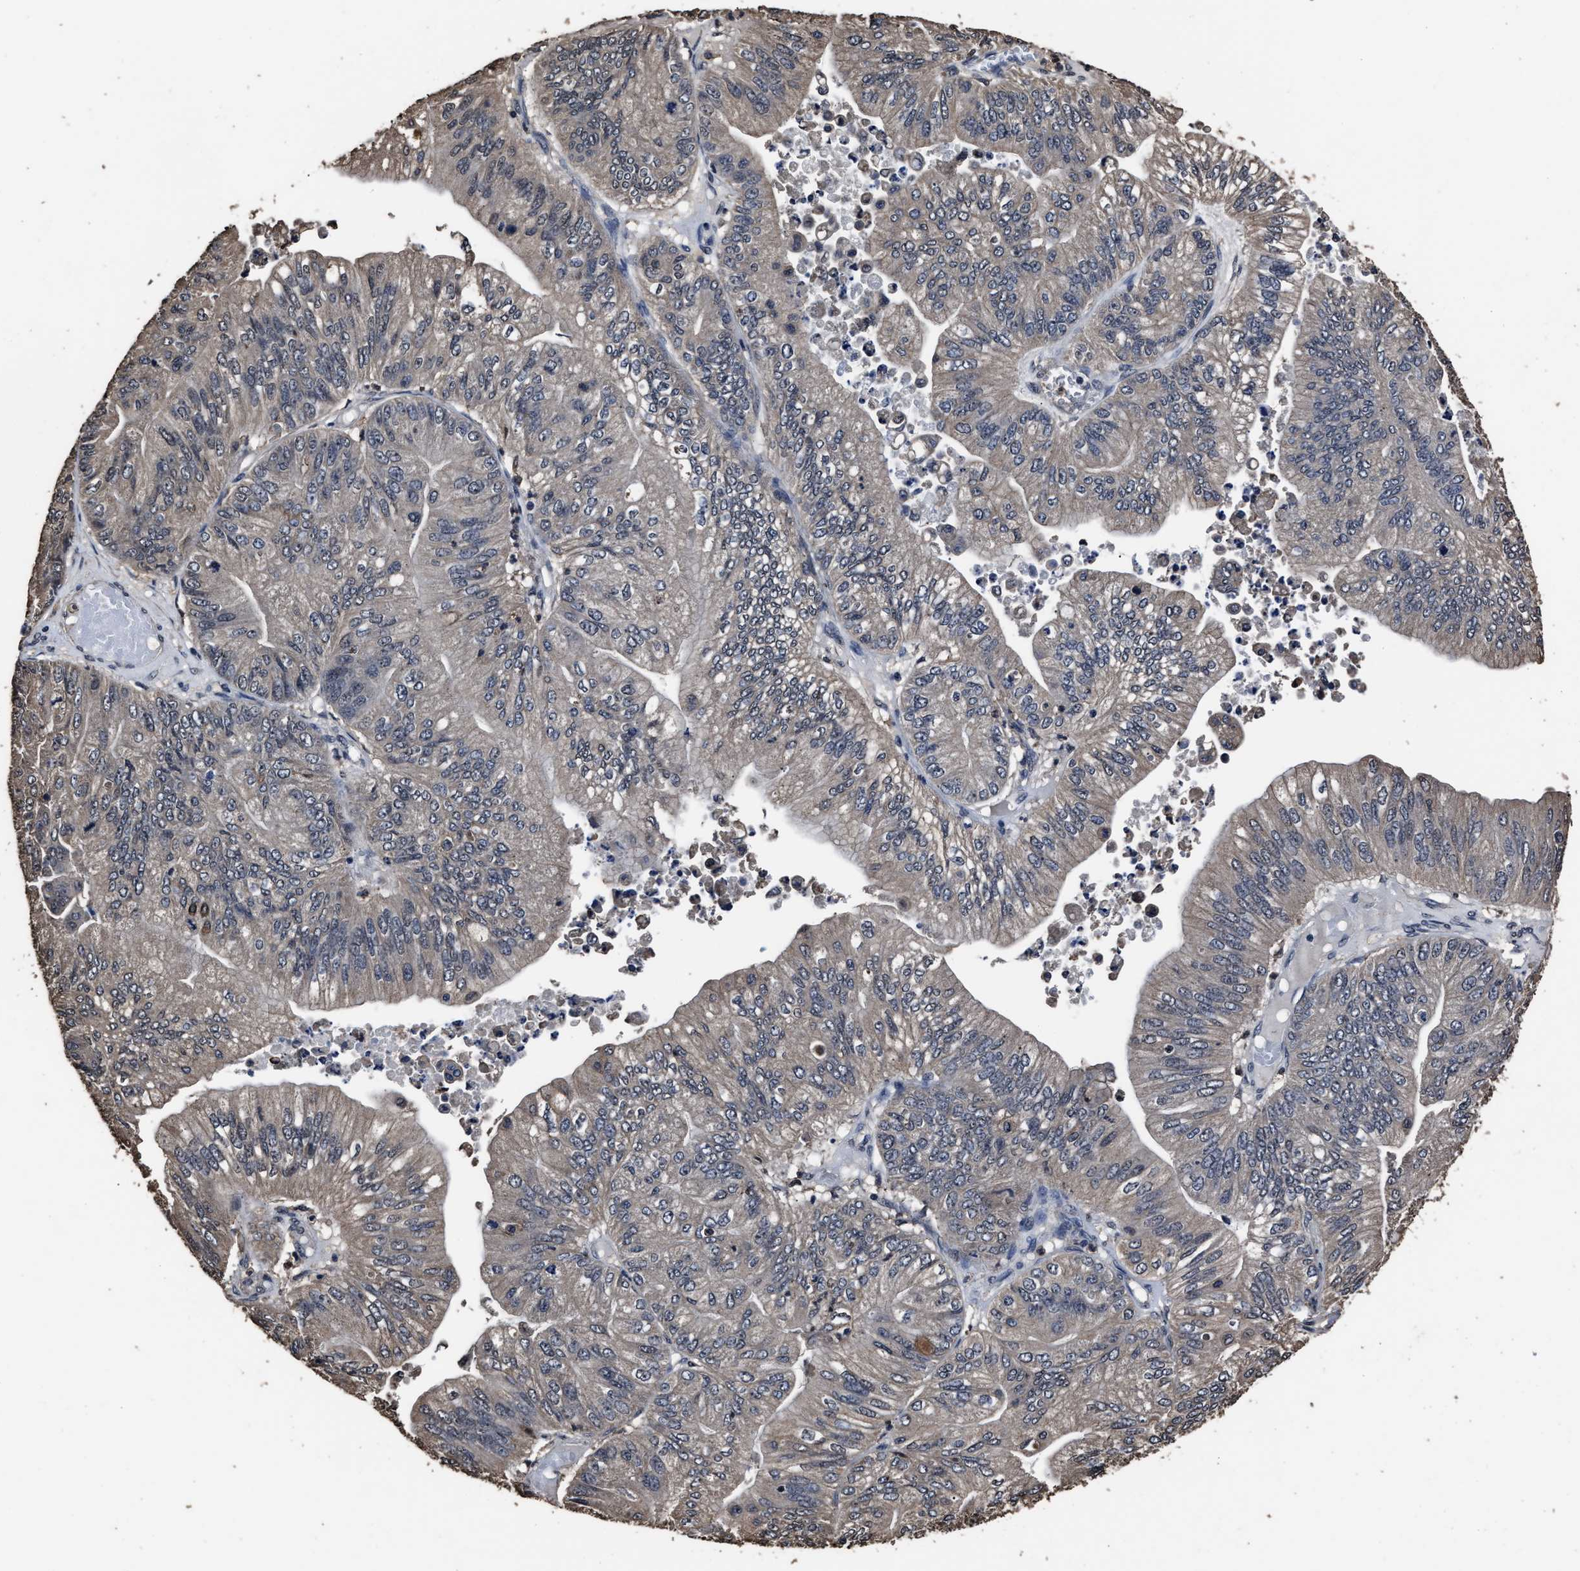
{"staining": {"intensity": "weak", "quantity": "<25%", "location": "cytoplasmic/membranous"}, "tissue": "ovarian cancer", "cell_type": "Tumor cells", "image_type": "cancer", "snomed": [{"axis": "morphology", "description": "Cystadenocarcinoma, mucinous, NOS"}, {"axis": "topography", "description": "Ovary"}], "caption": "Image shows no significant protein positivity in tumor cells of ovarian cancer (mucinous cystadenocarcinoma). (DAB immunohistochemistry, high magnification).", "gene": "RSBN1L", "patient": {"sex": "female", "age": 61}}